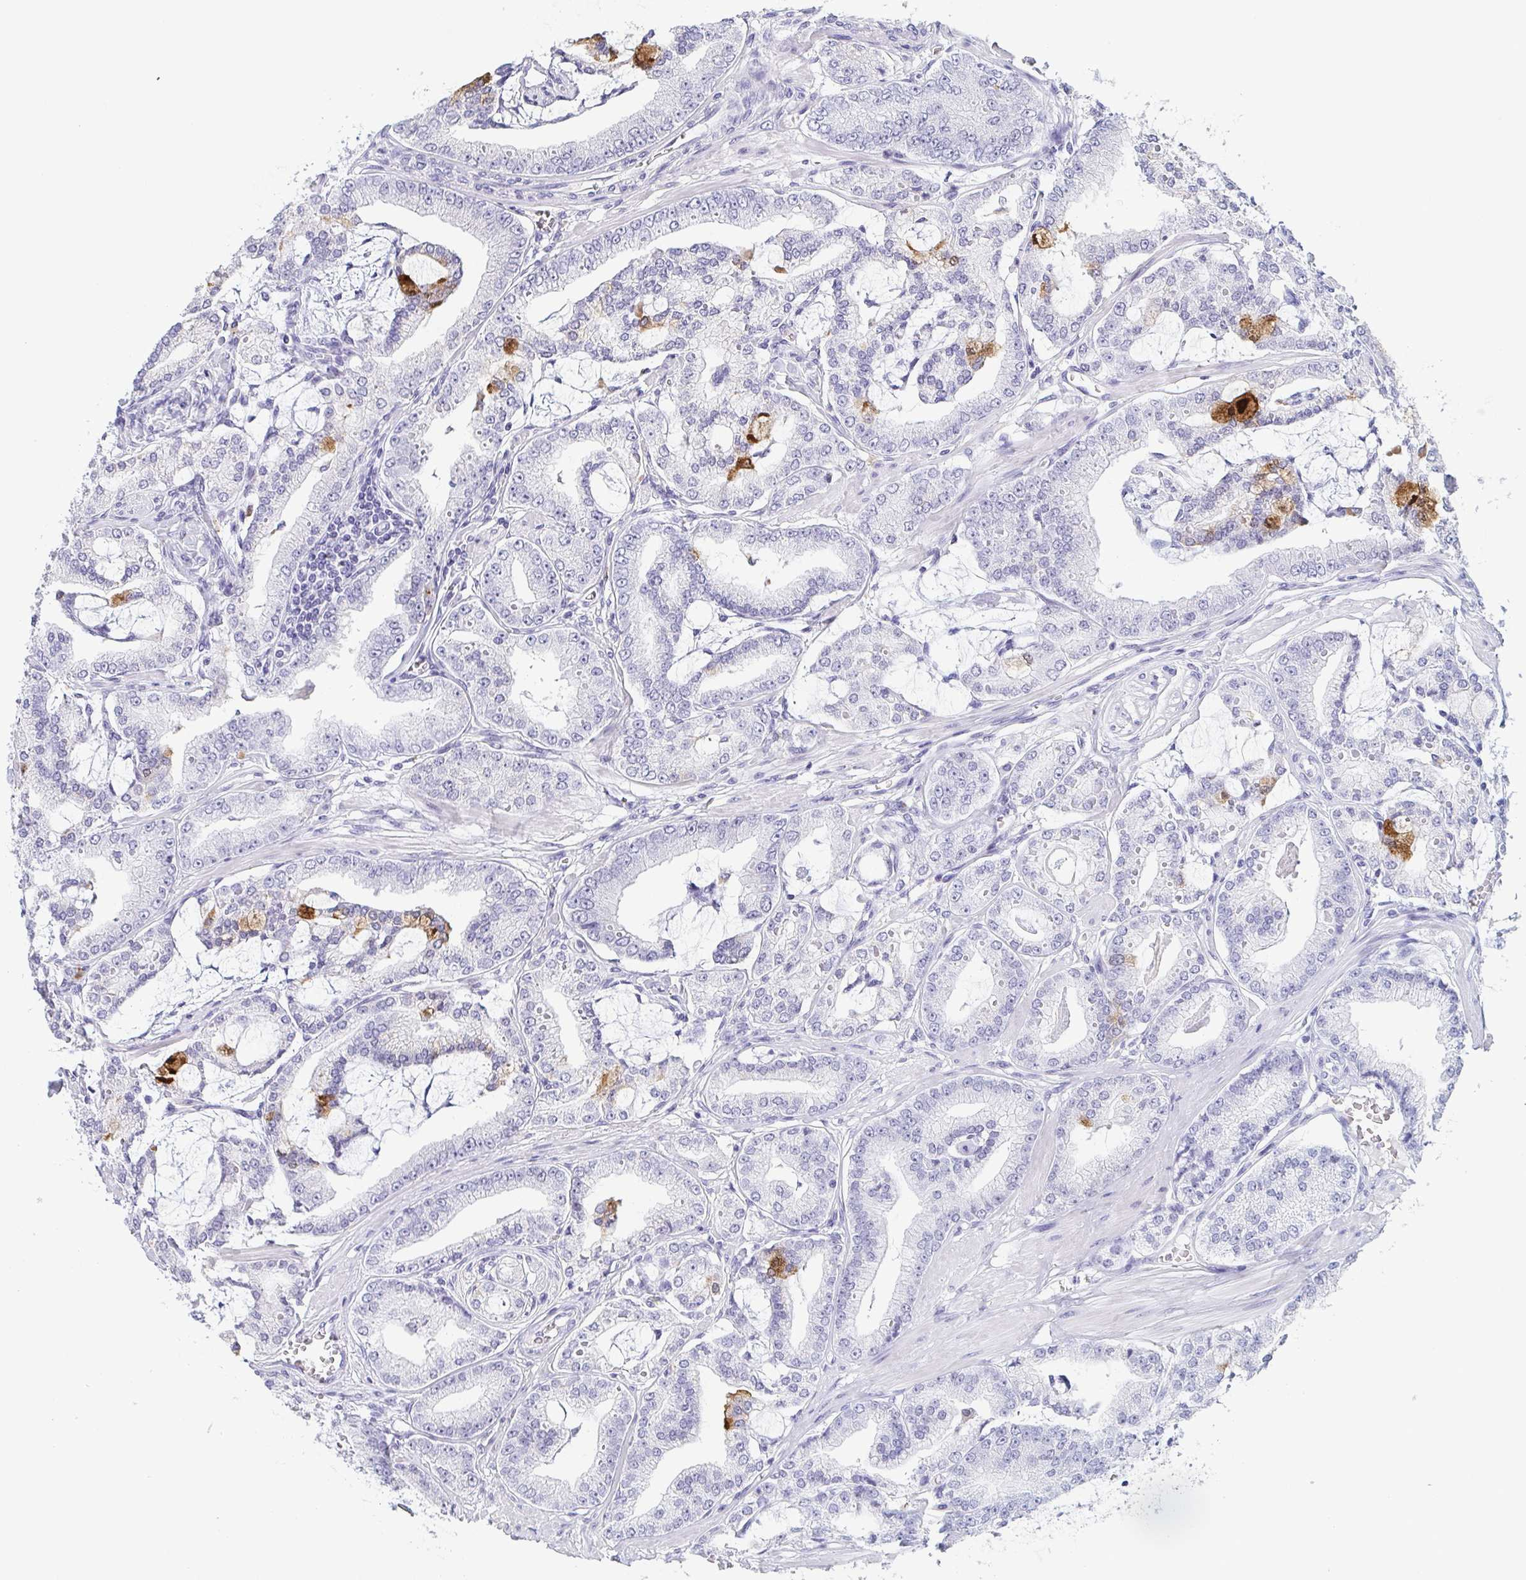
{"staining": {"intensity": "strong", "quantity": "<25%", "location": "cytoplasmic/membranous"}, "tissue": "prostate cancer", "cell_type": "Tumor cells", "image_type": "cancer", "snomed": [{"axis": "morphology", "description": "Adenocarcinoma, High grade"}, {"axis": "topography", "description": "Prostate"}], "caption": "This micrograph reveals immunohistochemistry staining of human prostate high-grade adenocarcinoma, with medium strong cytoplasmic/membranous staining in about <25% of tumor cells.", "gene": "REG4", "patient": {"sex": "male", "age": 71}}